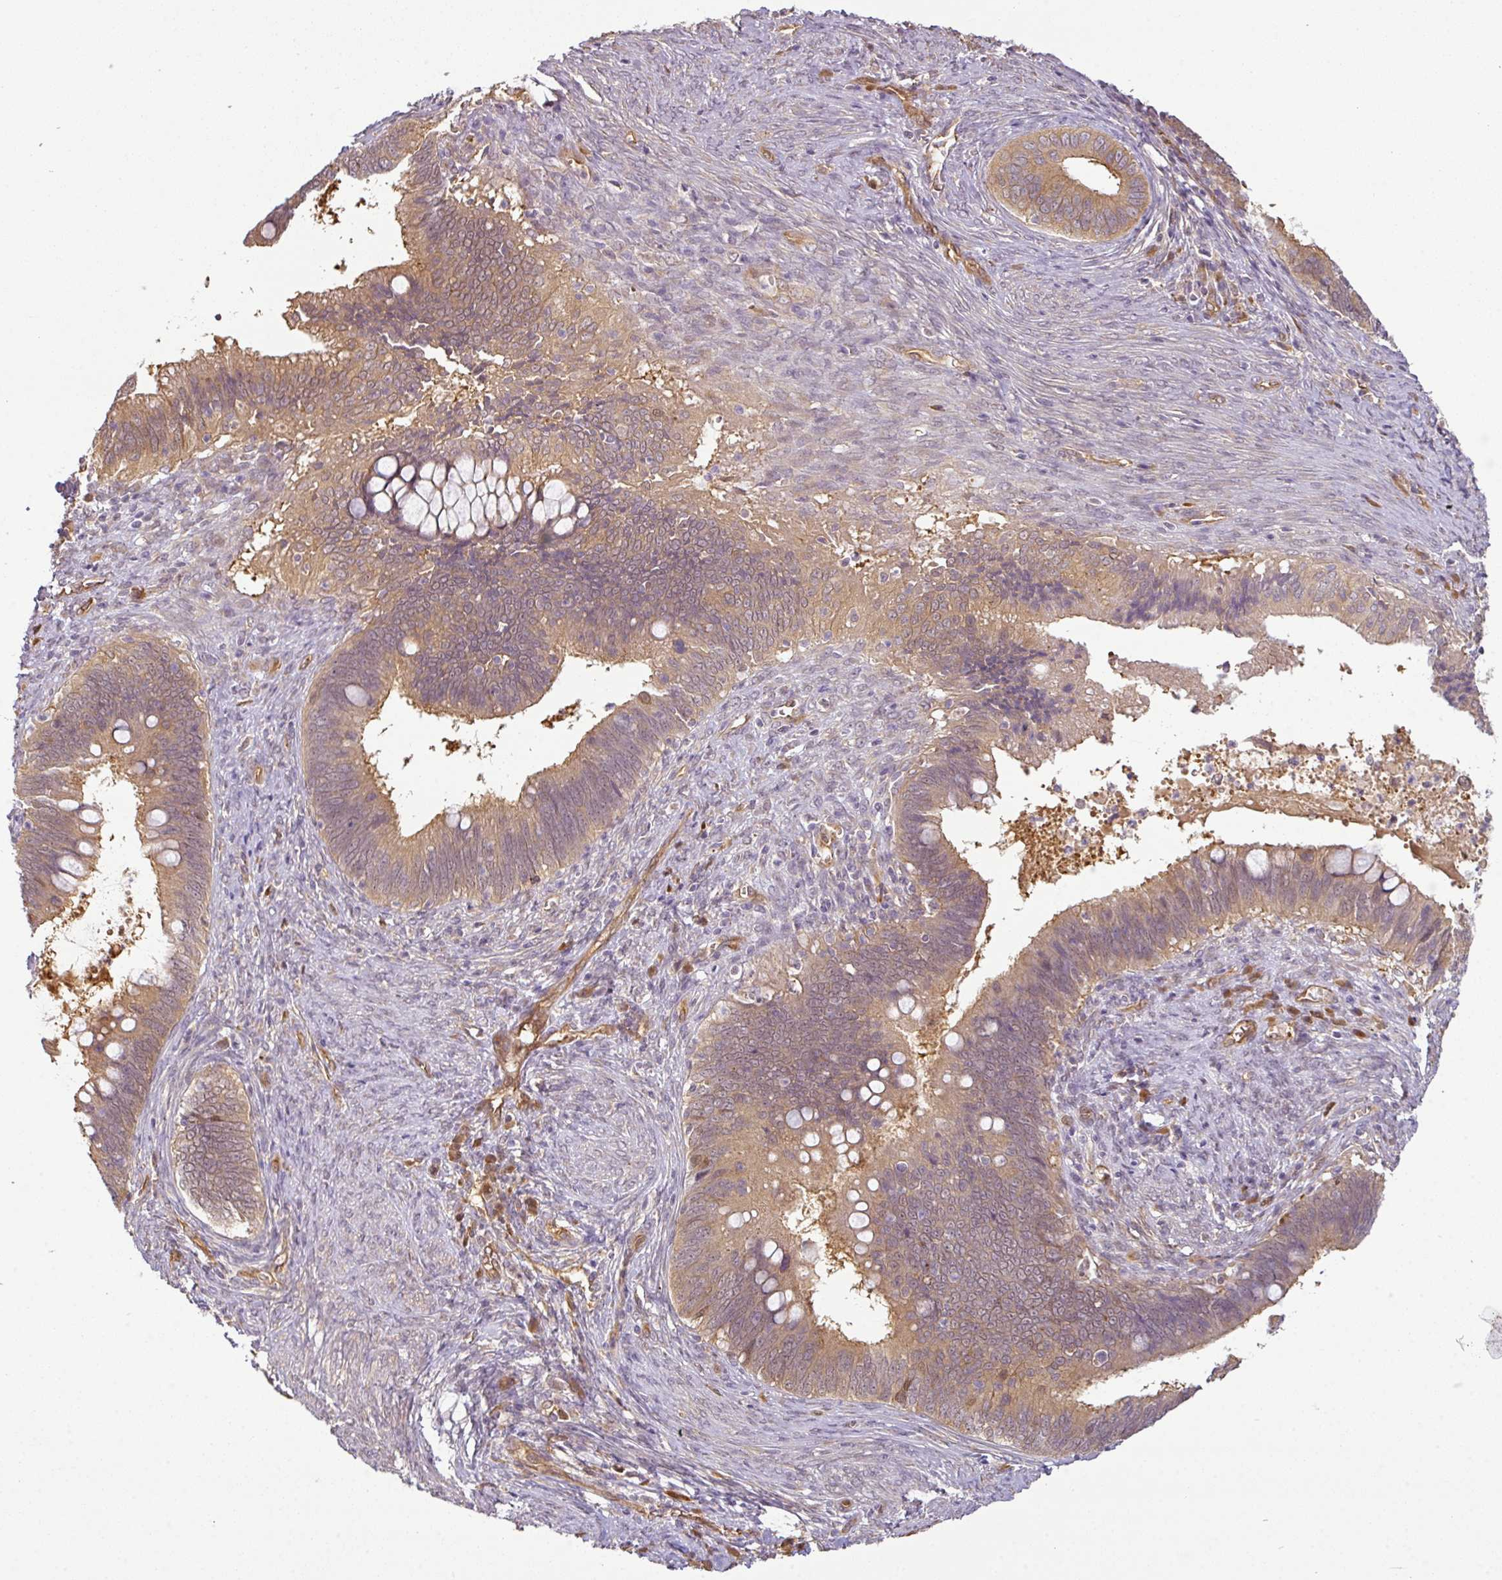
{"staining": {"intensity": "weak", "quantity": "25%-75%", "location": "cytoplasmic/membranous"}, "tissue": "cervical cancer", "cell_type": "Tumor cells", "image_type": "cancer", "snomed": [{"axis": "morphology", "description": "Adenocarcinoma, NOS"}, {"axis": "topography", "description": "Cervix"}], "caption": "Protein expression by immunohistochemistry (IHC) reveals weak cytoplasmic/membranous positivity in about 25%-75% of tumor cells in cervical cancer.", "gene": "ANKRD18A", "patient": {"sex": "female", "age": 42}}